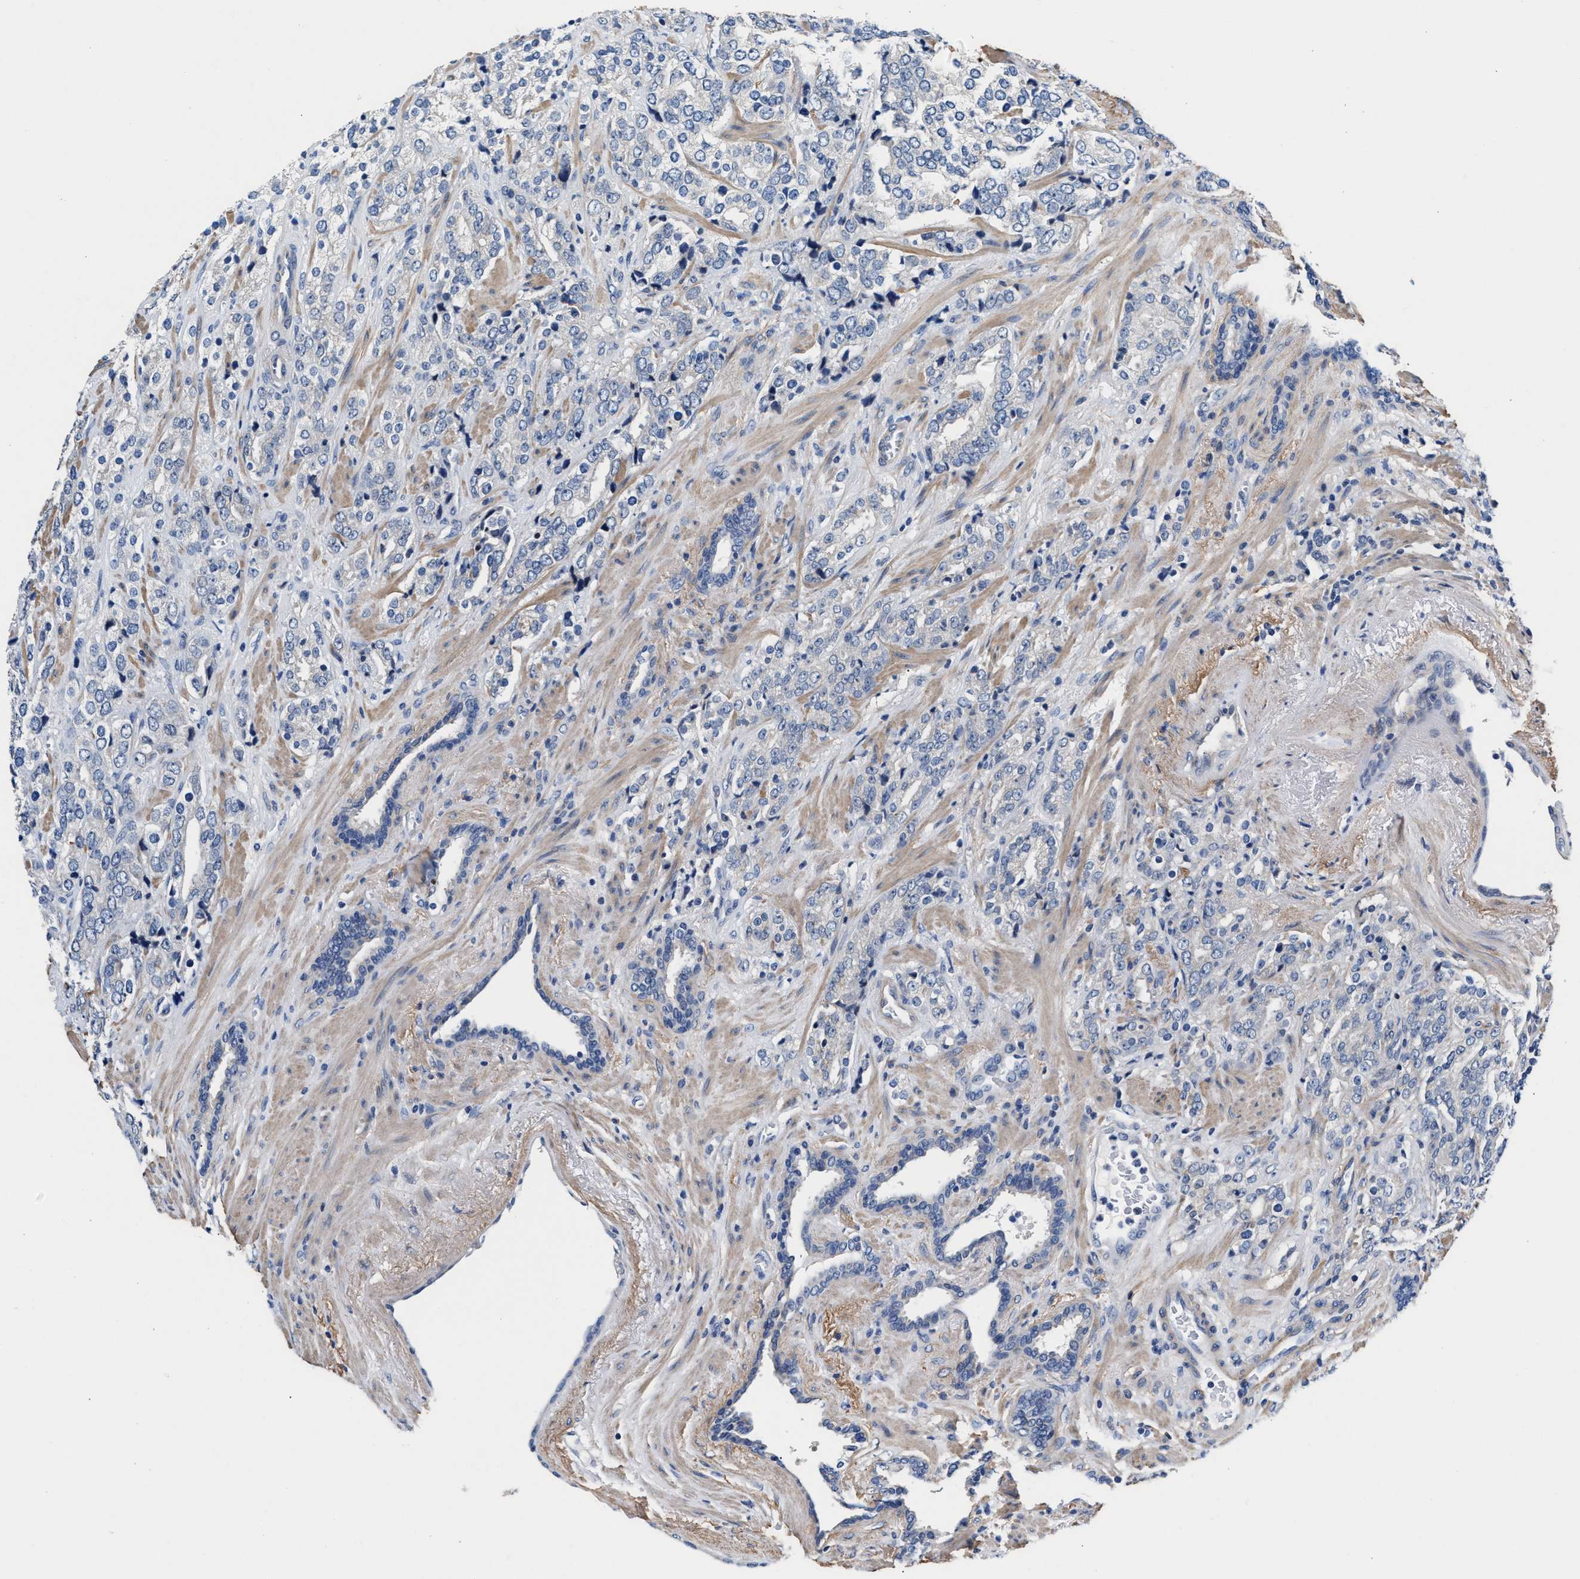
{"staining": {"intensity": "negative", "quantity": "none", "location": "none"}, "tissue": "prostate cancer", "cell_type": "Tumor cells", "image_type": "cancer", "snomed": [{"axis": "morphology", "description": "Adenocarcinoma, High grade"}, {"axis": "topography", "description": "Prostate"}], "caption": "A high-resolution histopathology image shows immunohistochemistry (IHC) staining of prostate cancer, which exhibits no significant expression in tumor cells.", "gene": "MYH3", "patient": {"sex": "male", "age": 71}}